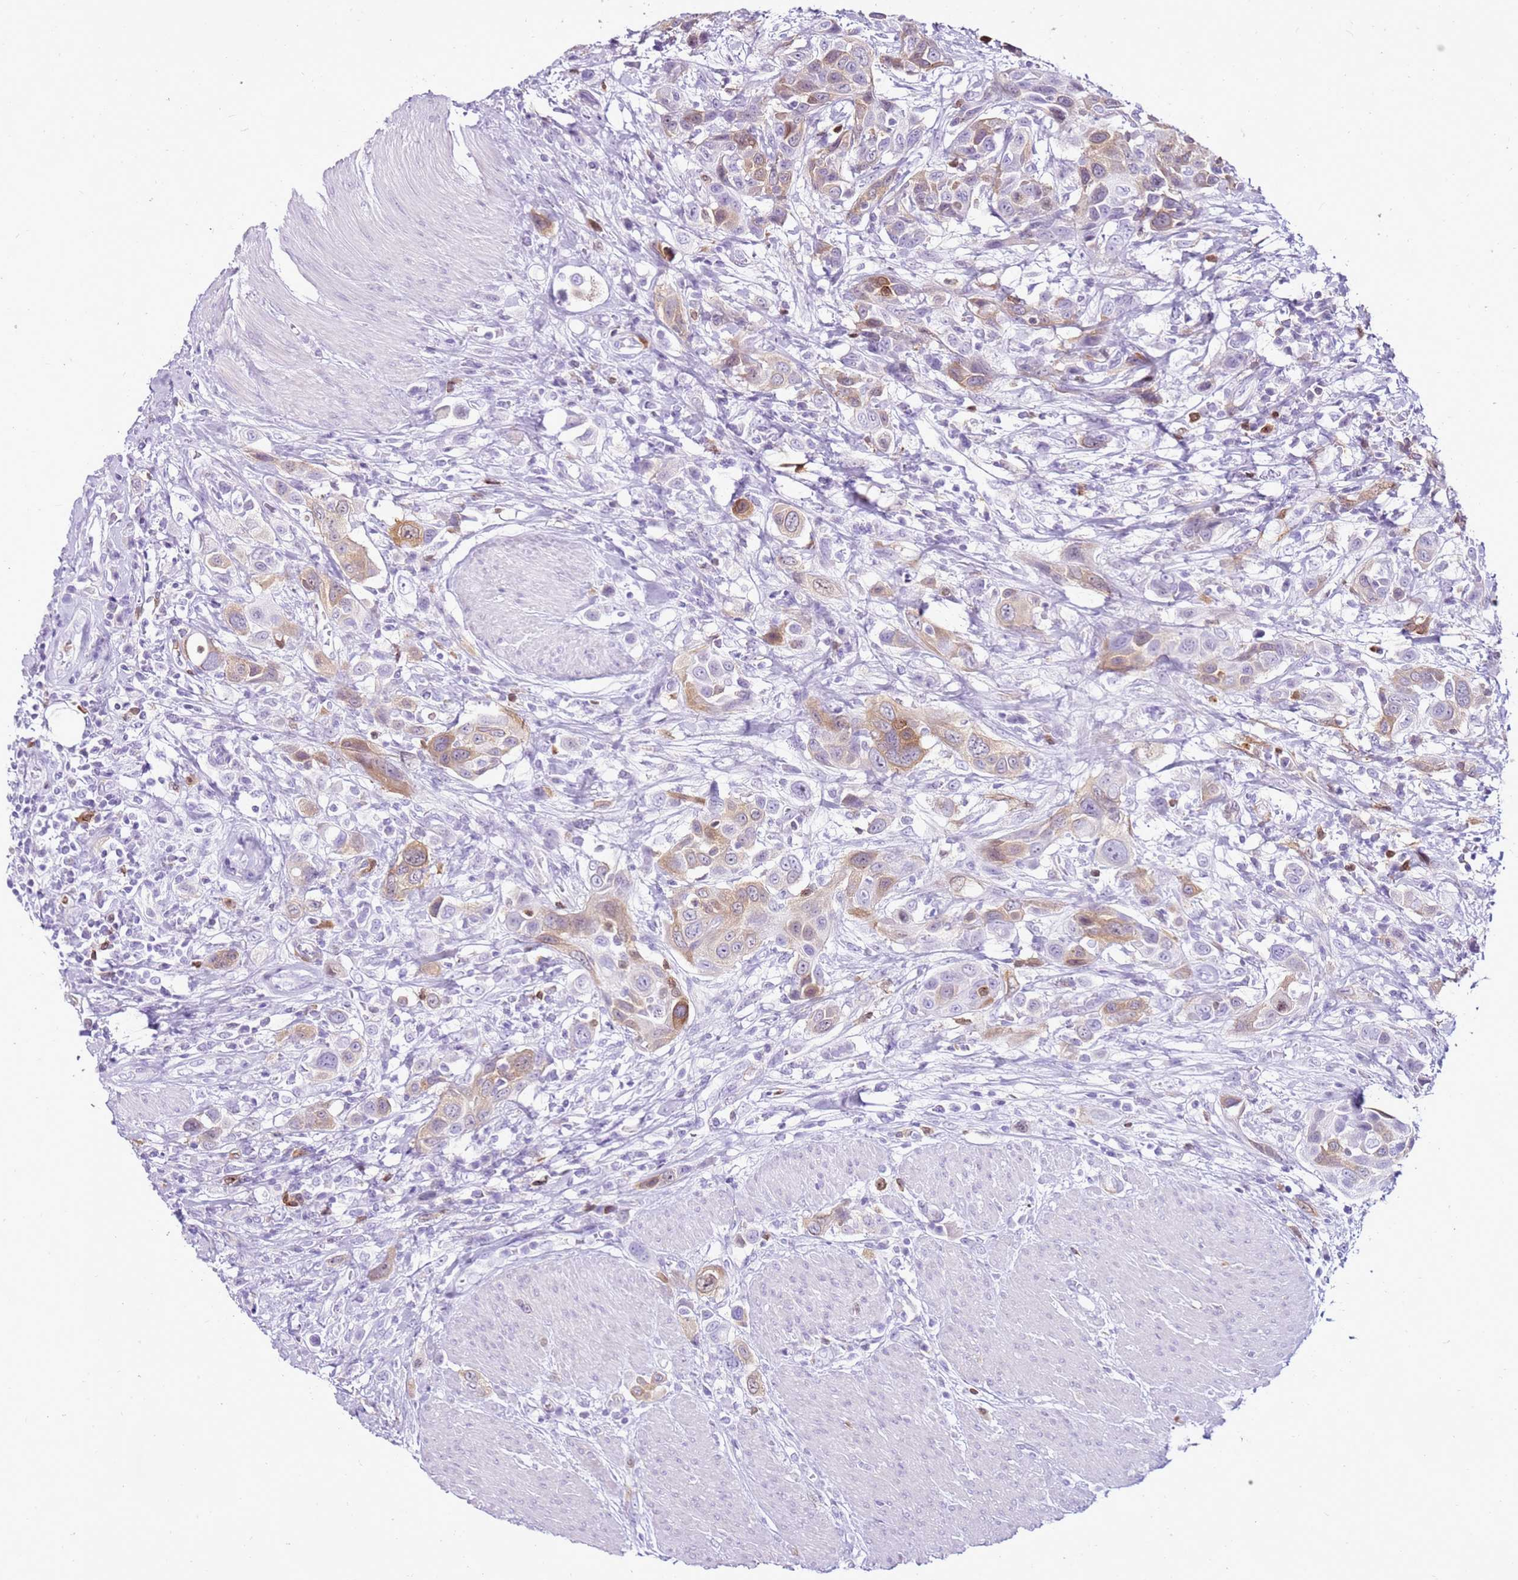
{"staining": {"intensity": "weak", "quantity": "<25%", "location": "cytoplasmic/membranous"}, "tissue": "urothelial cancer", "cell_type": "Tumor cells", "image_type": "cancer", "snomed": [{"axis": "morphology", "description": "Urothelial carcinoma, High grade"}, {"axis": "topography", "description": "Urinary bladder"}], "caption": "The IHC photomicrograph has no significant positivity in tumor cells of urothelial carcinoma (high-grade) tissue.", "gene": "SPC25", "patient": {"sex": "male", "age": 50}}